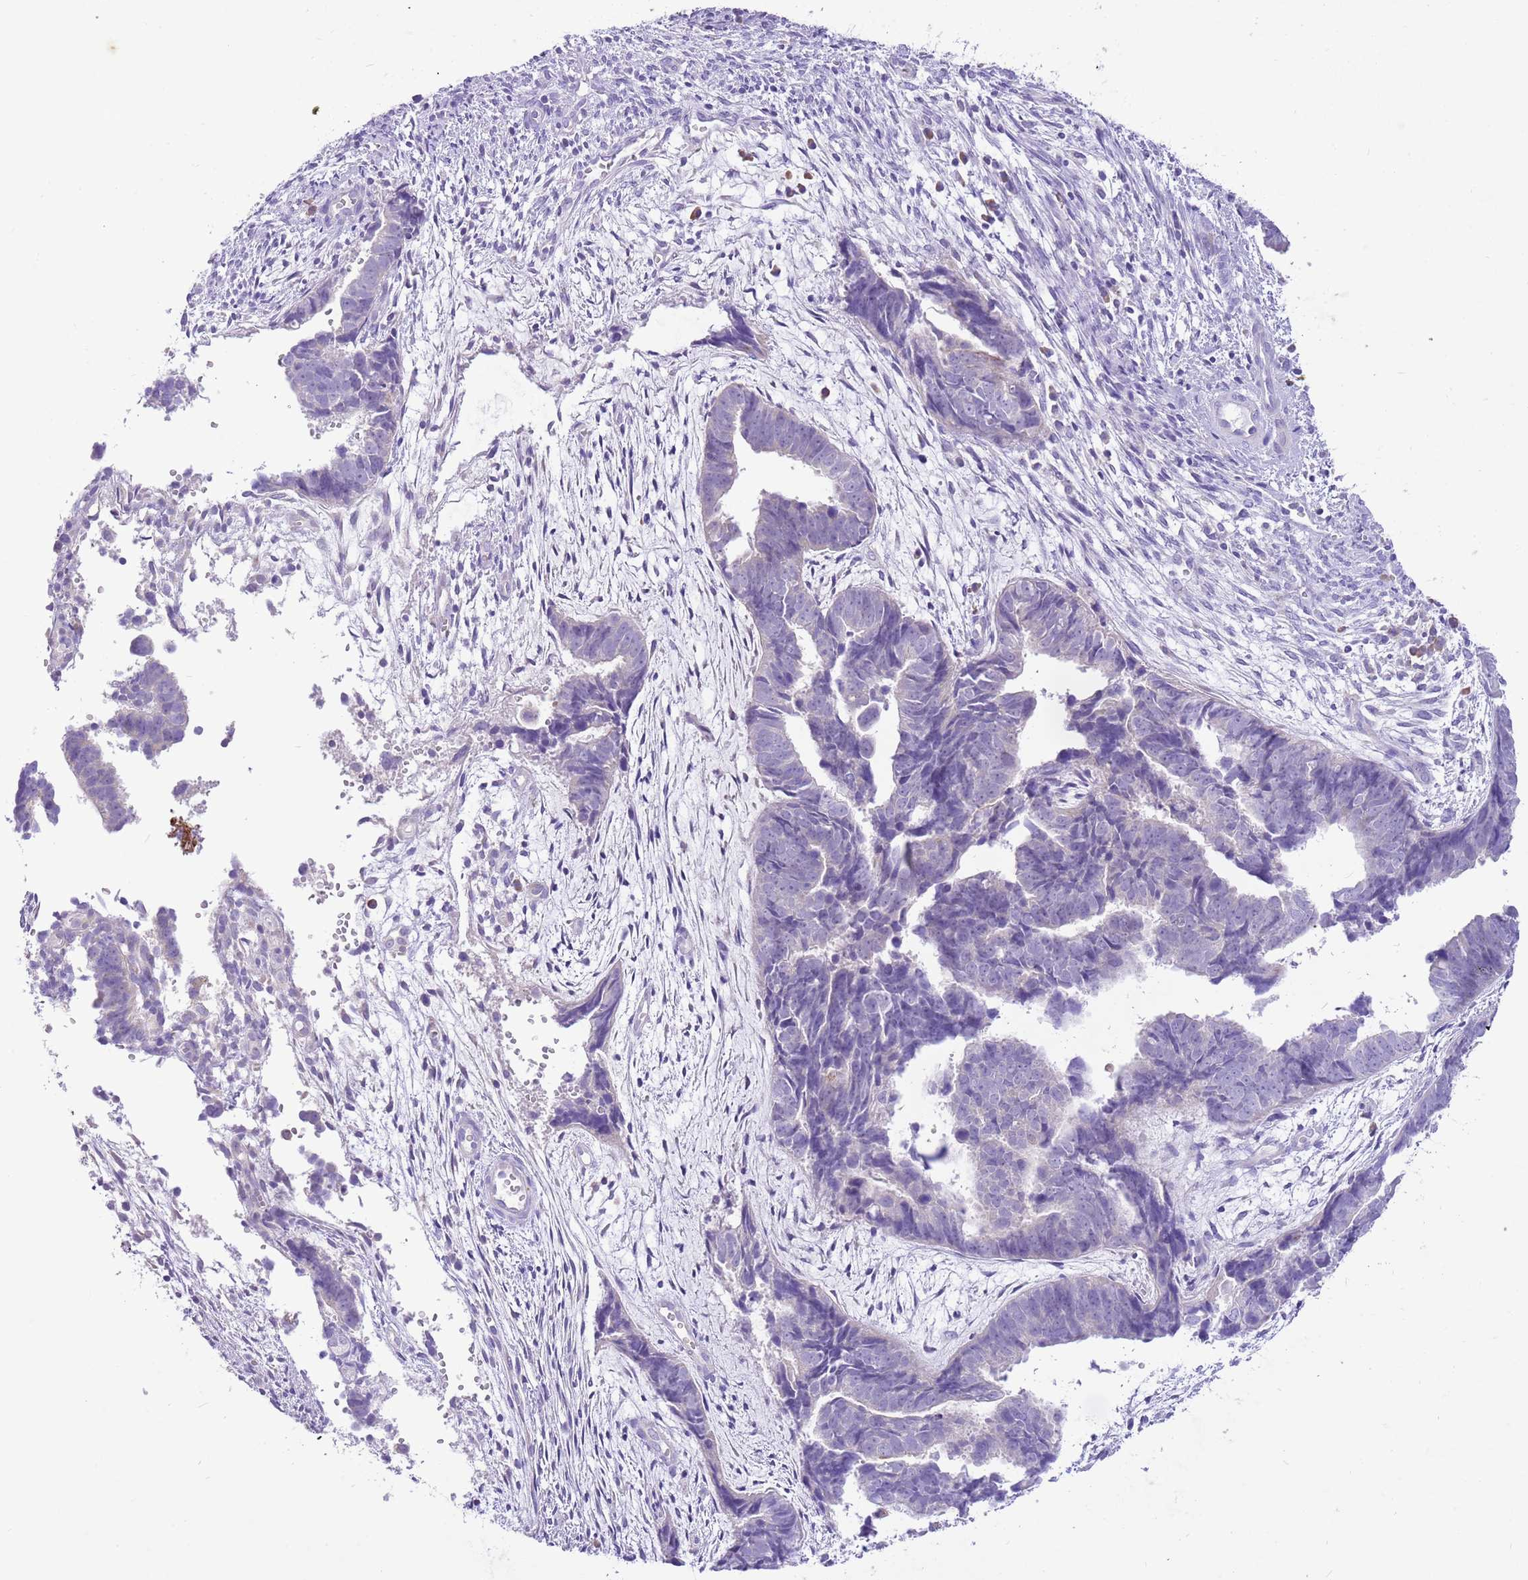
{"staining": {"intensity": "moderate", "quantity": "<25%", "location": "cytoplasmic/membranous"}, "tissue": "endometrial cancer", "cell_type": "Tumor cells", "image_type": "cancer", "snomed": [{"axis": "morphology", "description": "Adenocarcinoma, NOS"}, {"axis": "topography", "description": "Endometrium"}], "caption": "This micrograph exhibits immunohistochemistry (IHC) staining of endometrial cancer (adenocarcinoma), with low moderate cytoplasmic/membranous staining in about <25% of tumor cells.", "gene": "R3HDM4", "patient": {"sex": "female", "age": 75}}